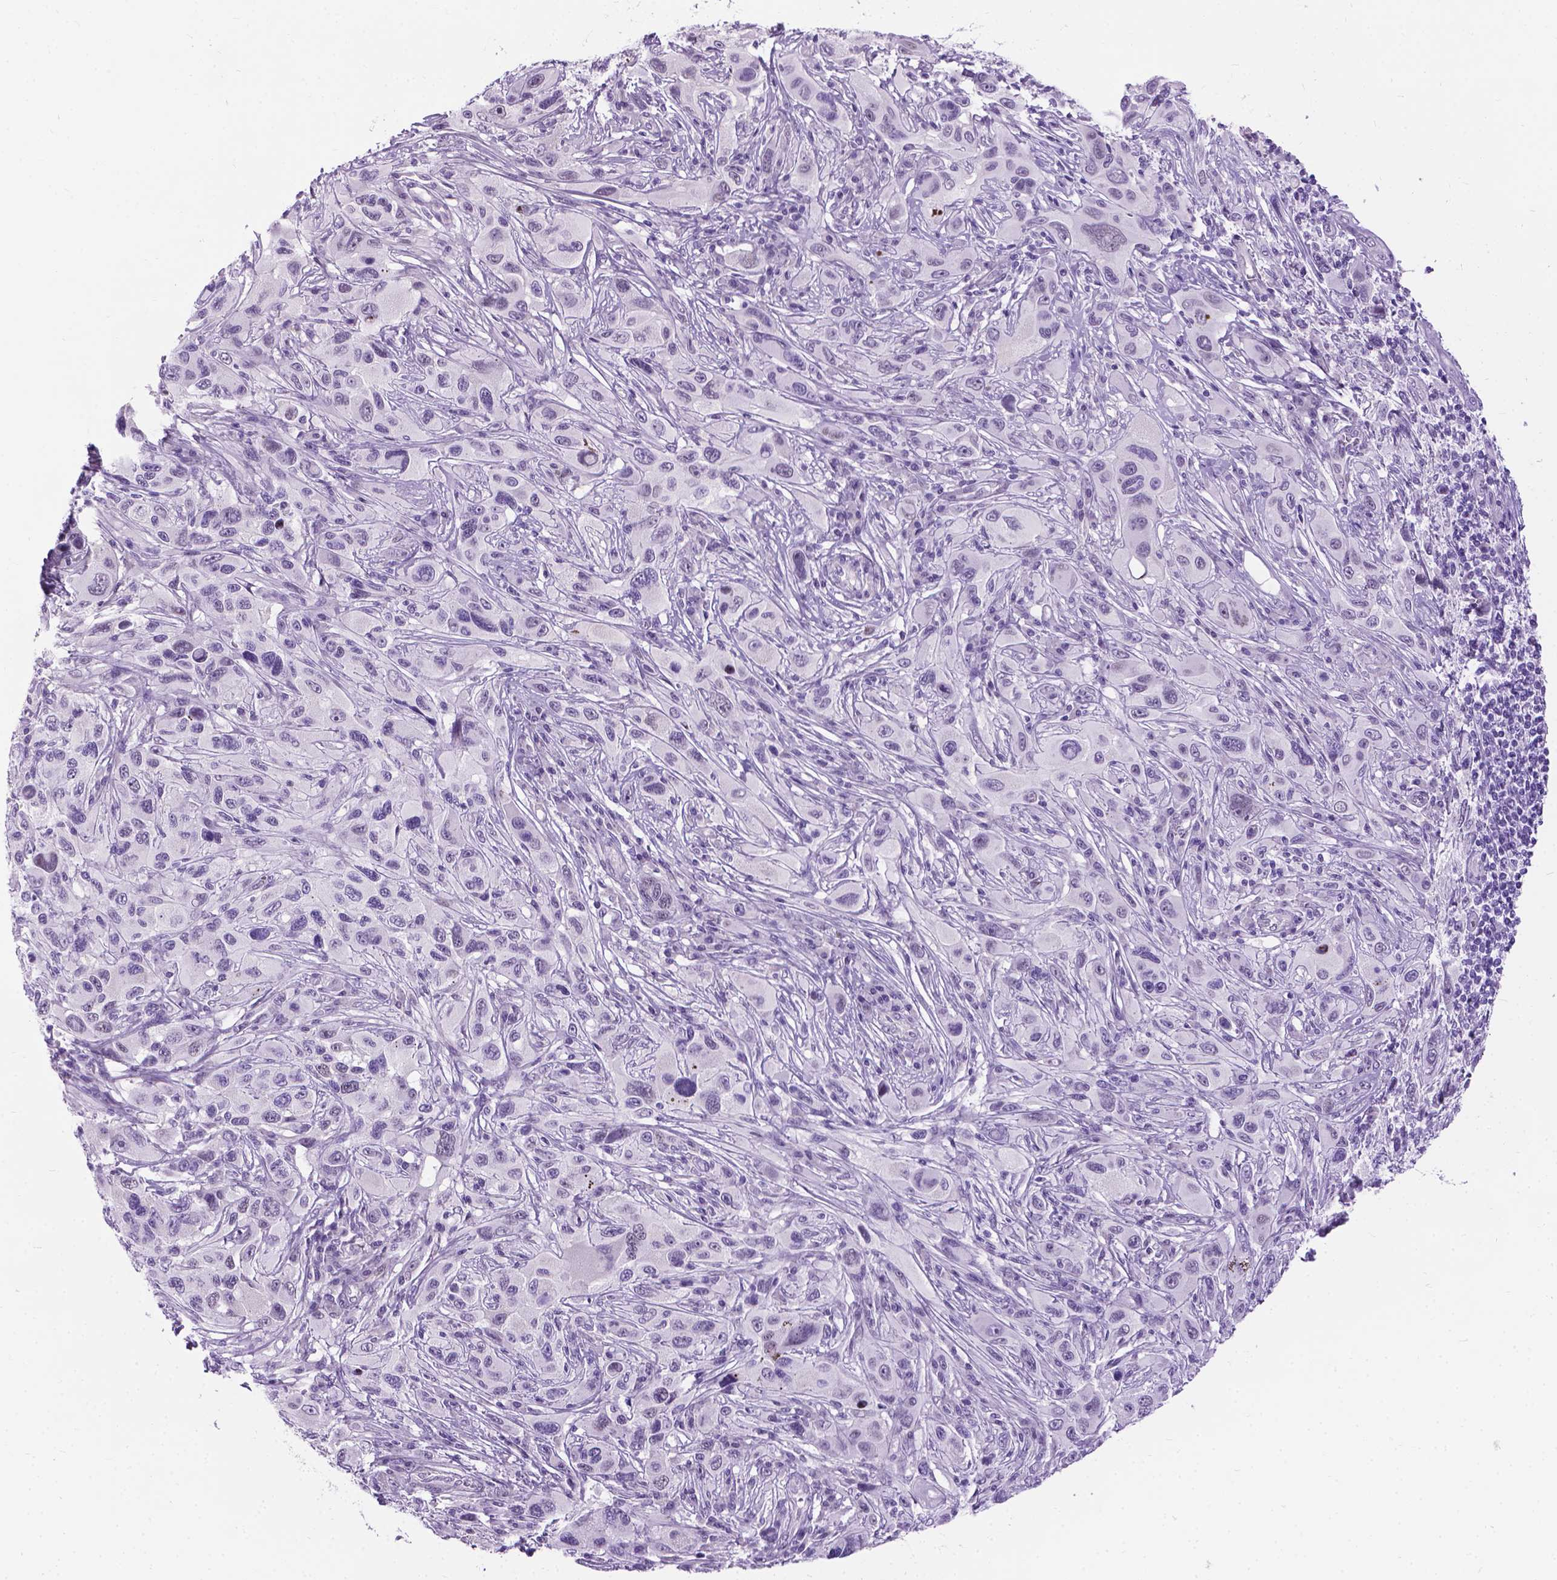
{"staining": {"intensity": "negative", "quantity": "none", "location": "none"}, "tissue": "melanoma", "cell_type": "Tumor cells", "image_type": "cancer", "snomed": [{"axis": "morphology", "description": "Malignant melanoma, NOS"}, {"axis": "topography", "description": "Skin"}], "caption": "Tumor cells are negative for protein expression in human melanoma. The staining is performed using DAB brown chromogen with nuclei counter-stained in using hematoxylin.", "gene": "PROB1", "patient": {"sex": "male", "age": 53}}